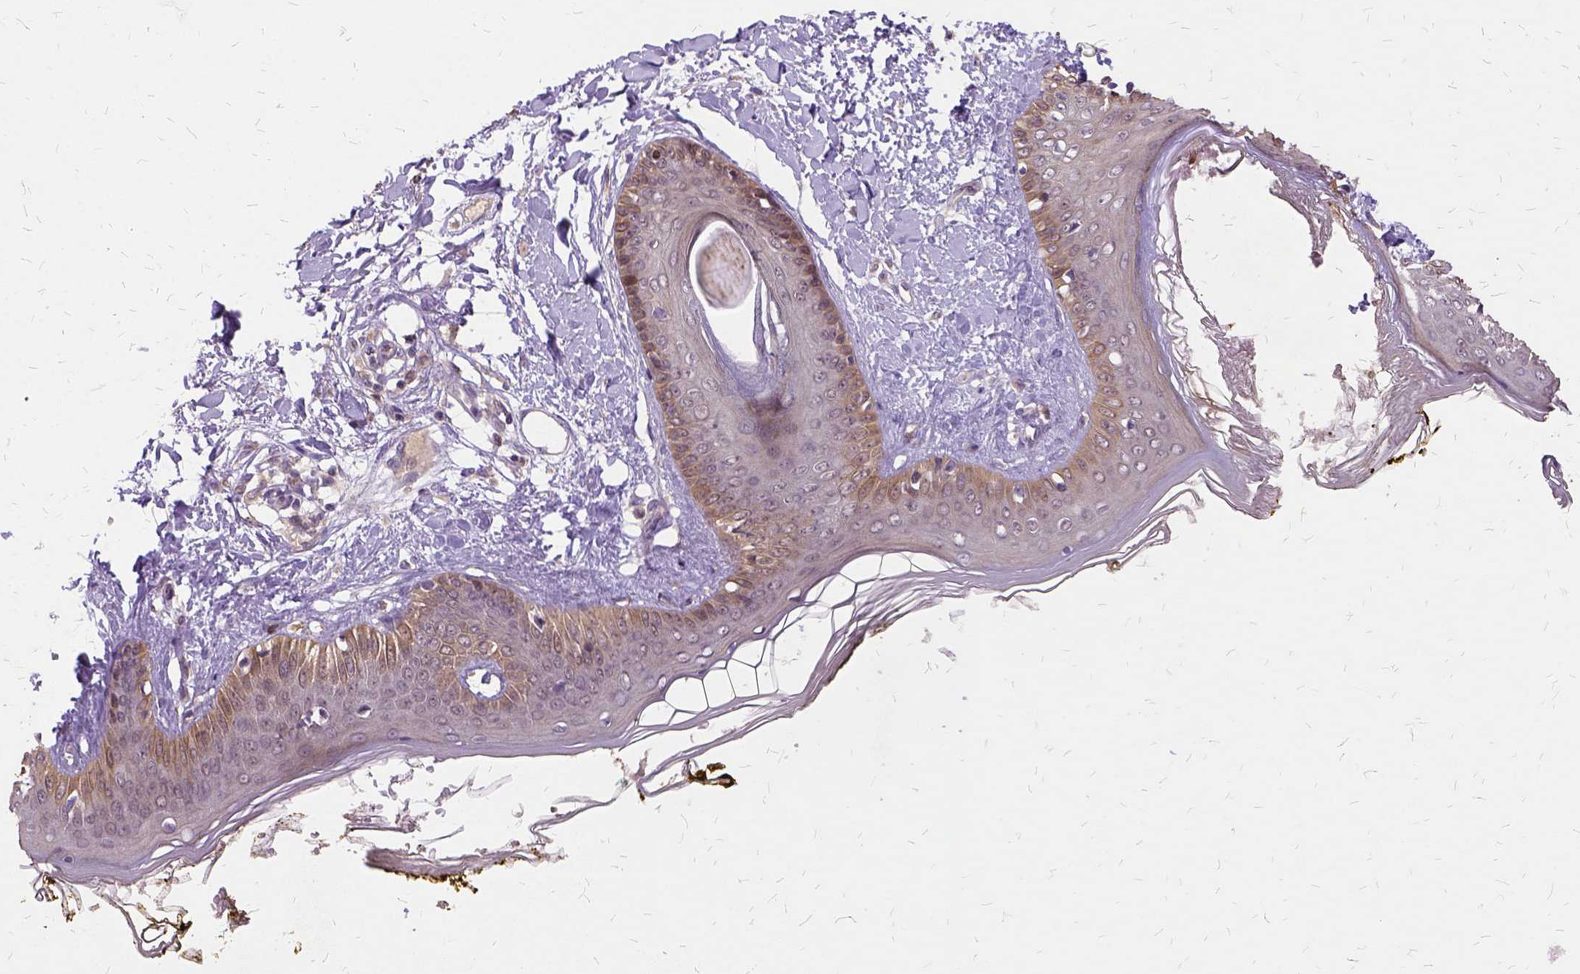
{"staining": {"intensity": "negative", "quantity": "none", "location": "none"}, "tissue": "skin", "cell_type": "Fibroblasts", "image_type": "normal", "snomed": [{"axis": "morphology", "description": "Normal tissue, NOS"}, {"axis": "topography", "description": "Skin"}], "caption": "Fibroblasts are negative for protein expression in benign human skin. (Stains: DAB (3,3'-diaminobenzidine) immunohistochemistry with hematoxylin counter stain, Microscopy: brightfield microscopy at high magnification).", "gene": "ILRUN", "patient": {"sex": "female", "age": 34}}